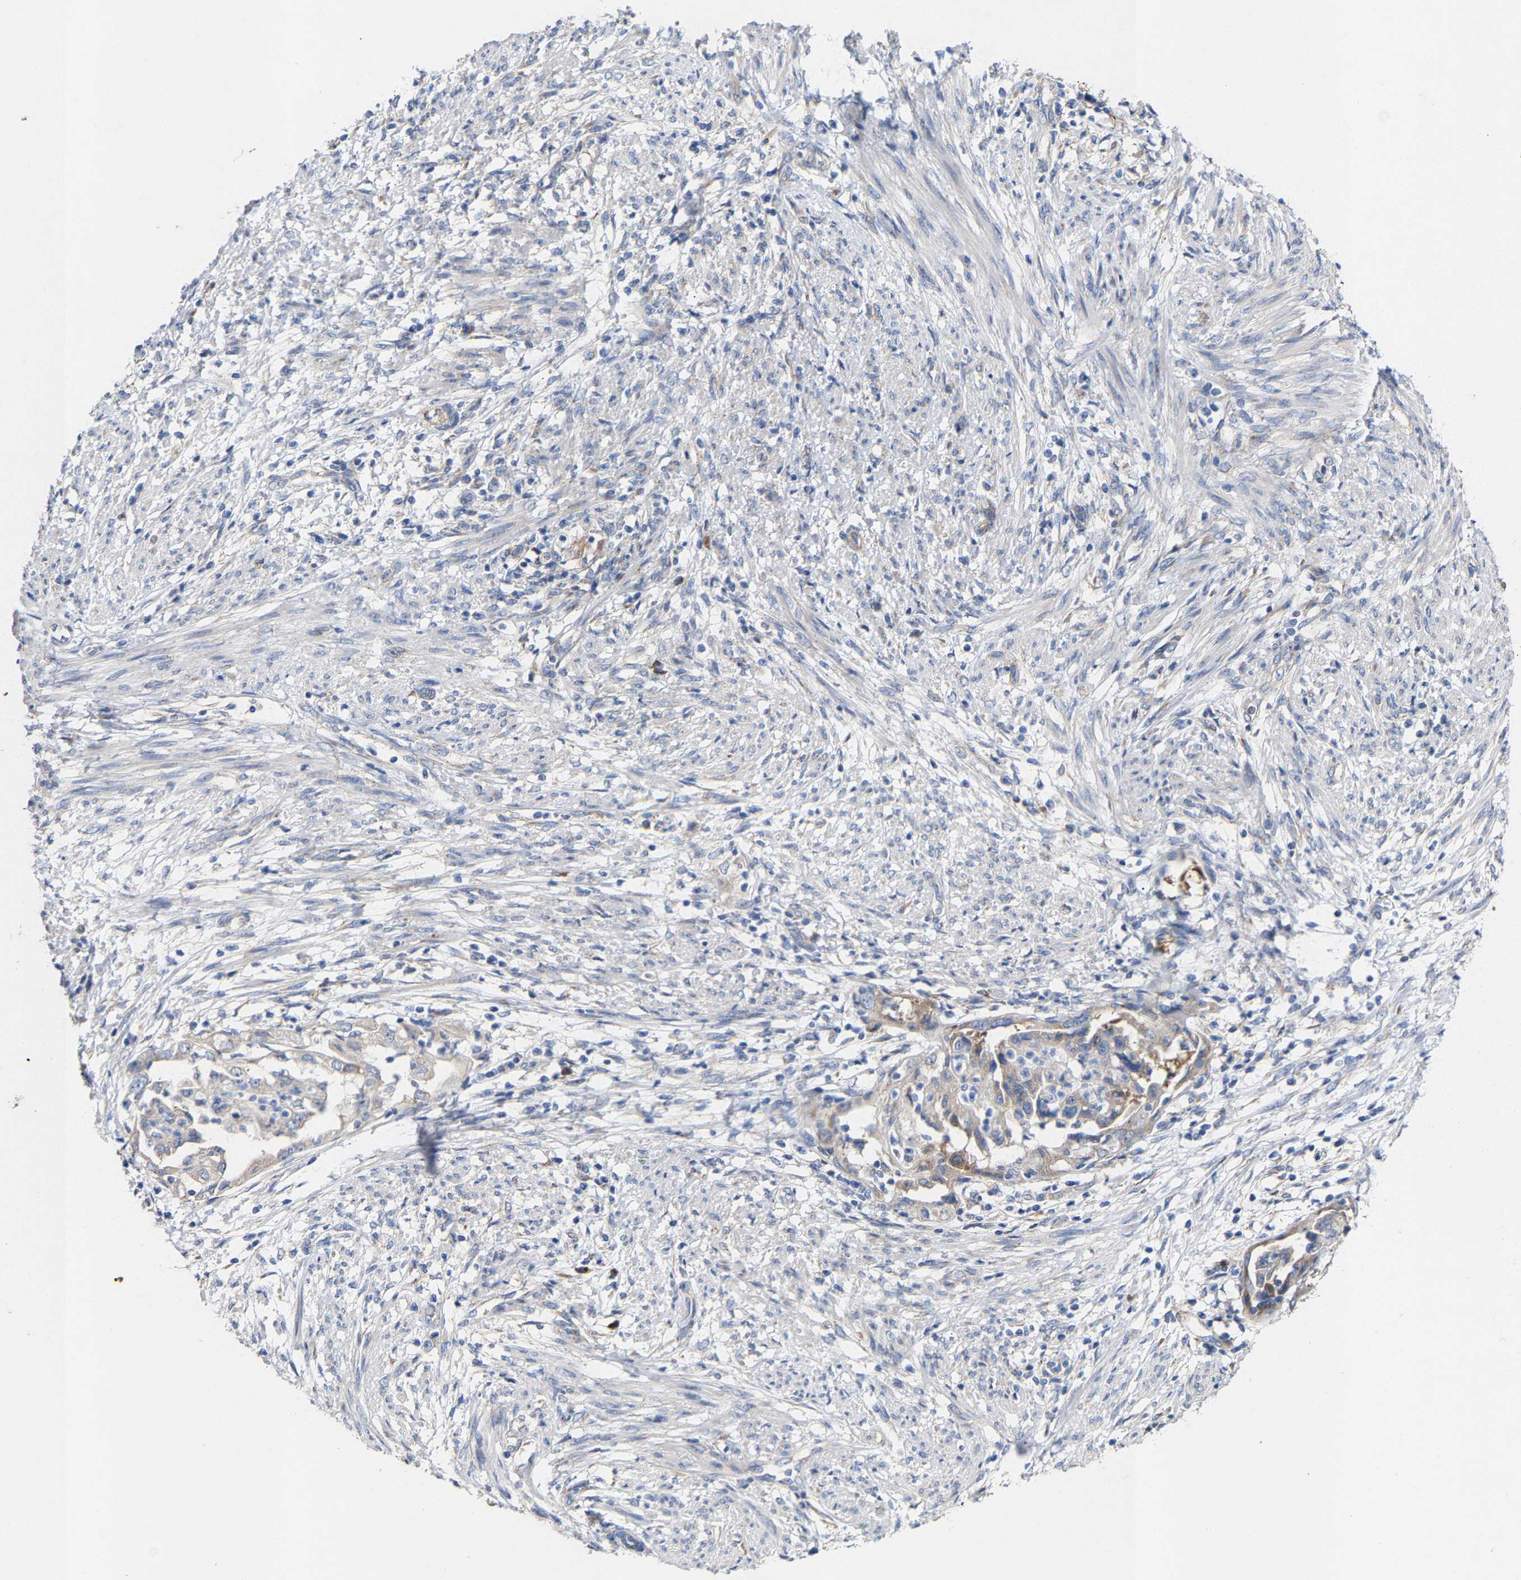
{"staining": {"intensity": "weak", "quantity": "<25%", "location": "cytoplasmic/membranous"}, "tissue": "endometrial cancer", "cell_type": "Tumor cells", "image_type": "cancer", "snomed": [{"axis": "morphology", "description": "Adenocarcinoma, NOS"}, {"axis": "topography", "description": "Endometrium"}], "caption": "IHC photomicrograph of human endometrial cancer stained for a protein (brown), which exhibits no expression in tumor cells.", "gene": "PPP1R15A", "patient": {"sex": "female", "age": 85}}